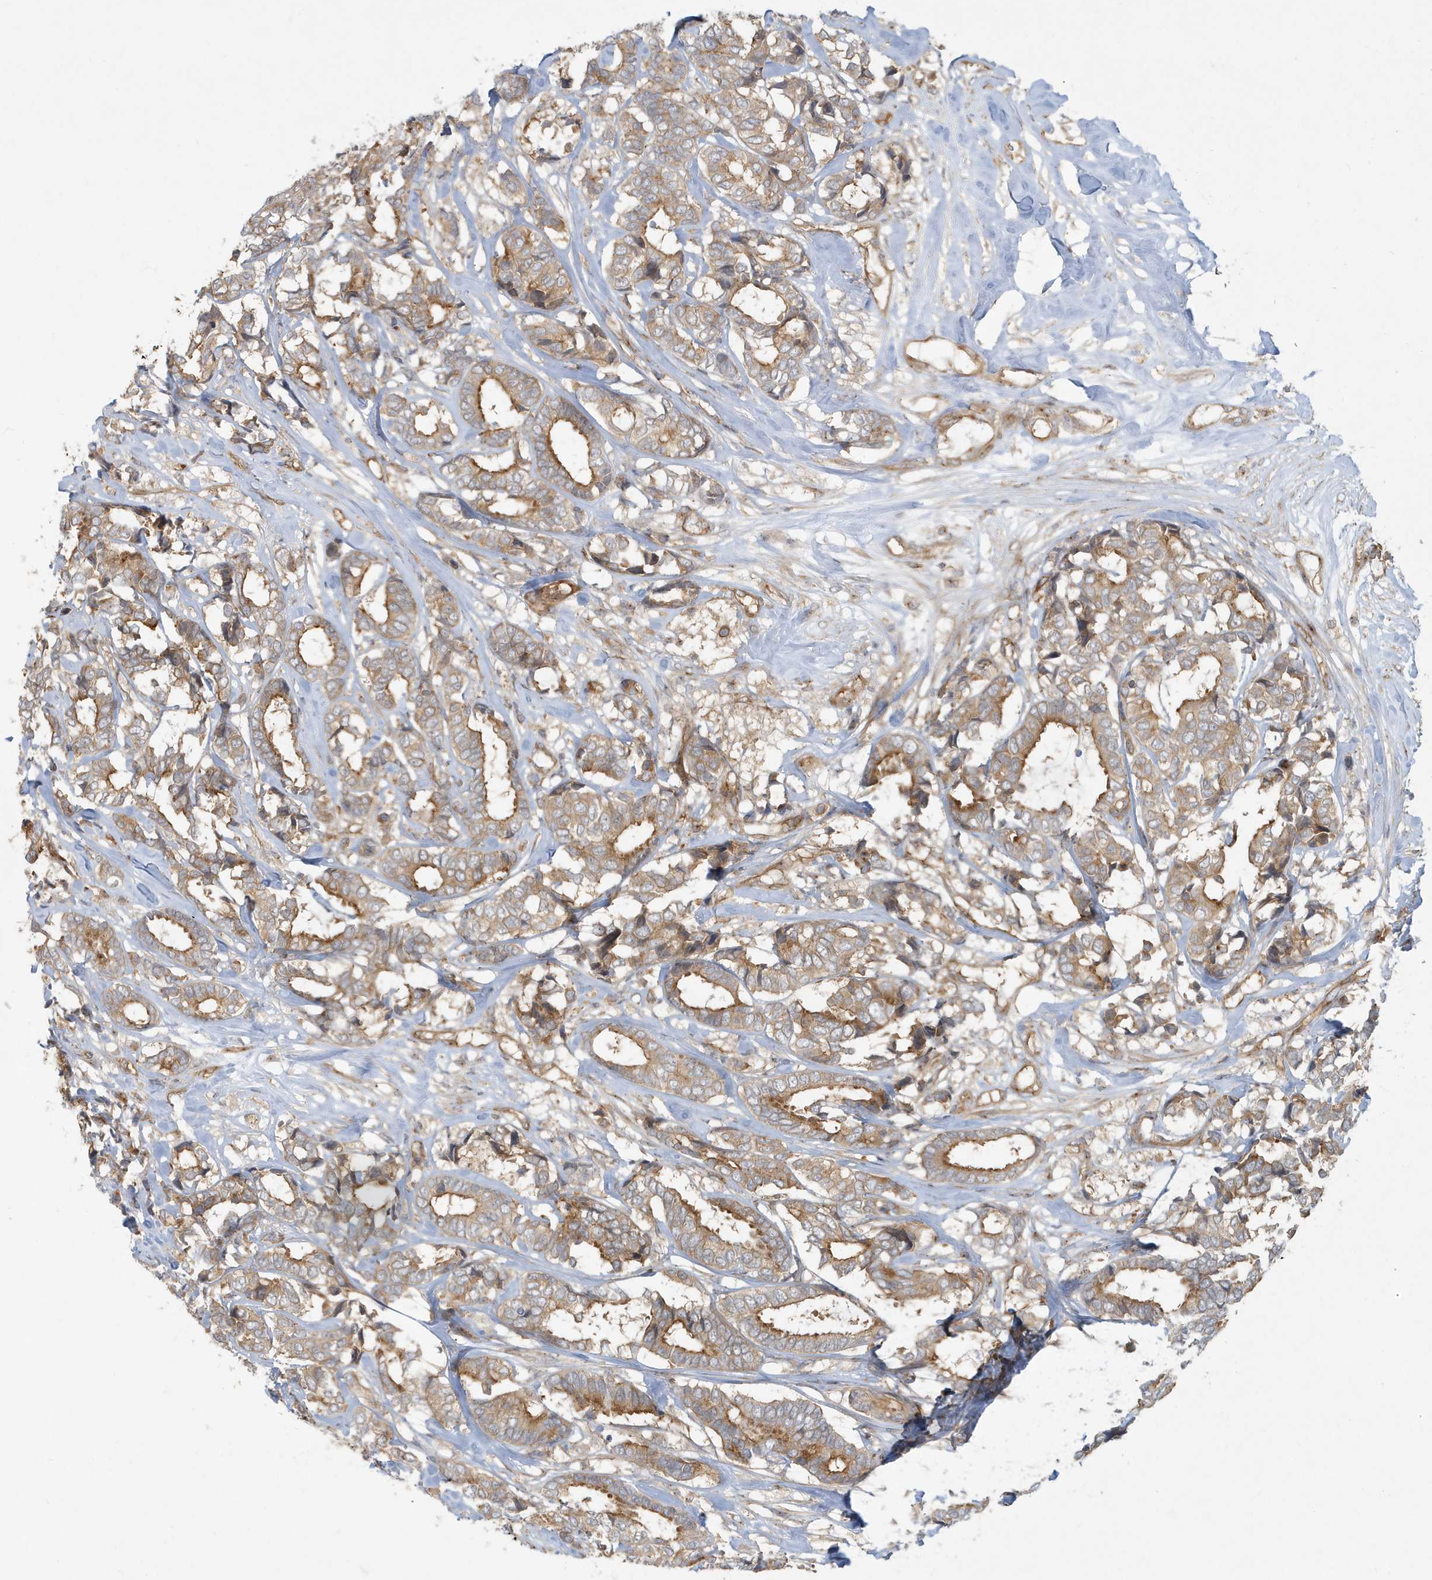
{"staining": {"intensity": "moderate", "quantity": ">75%", "location": "cytoplasmic/membranous"}, "tissue": "breast cancer", "cell_type": "Tumor cells", "image_type": "cancer", "snomed": [{"axis": "morphology", "description": "Duct carcinoma"}, {"axis": "topography", "description": "Breast"}], "caption": "Immunohistochemistry (IHC) of human breast cancer reveals medium levels of moderate cytoplasmic/membranous expression in approximately >75% of tumor cells.", "gene": "ATP23", "patient": {"sex": "female", "age": 87}}